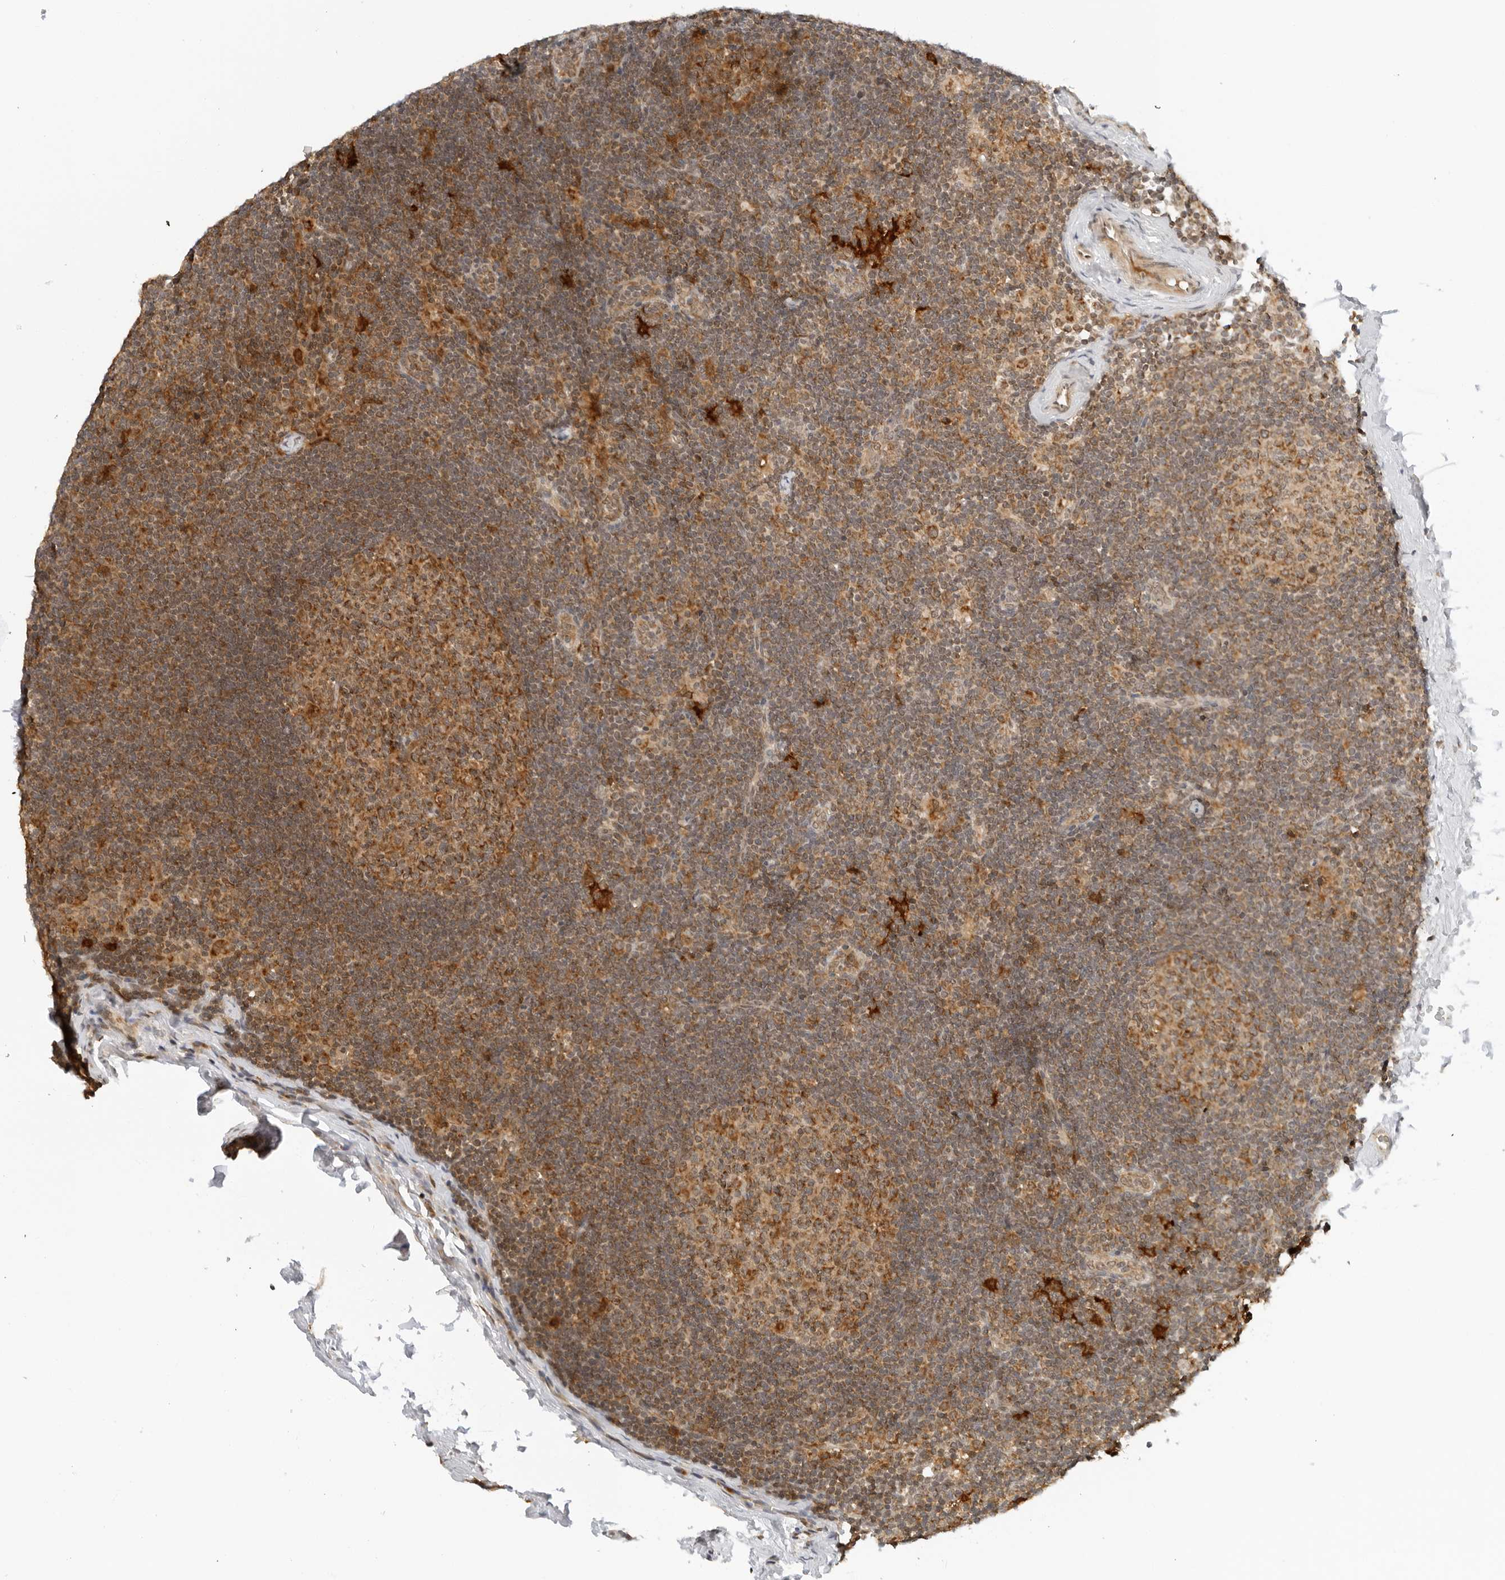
{"staining": {"intensity": "moderate", "quantity": ">75%", "location": "cytoplasmic/membranous"}, "tissue": "lymph node", "cell_type": "Germinal center cells", "image_type": "normal", "snomed": [{"axis": "morphology", "description": "Normal tissue, NOS"}, {"axis": "topography", "description": "Lymph node"}], "caption": "Normal lymph node demonstrates moderate cytoplasmic/membranous expression in about >75% of germinal center cells, visualized by immunohistochemistry.", "gene": "RC3H1", "patient": {"sex": "female", "age": 22}}